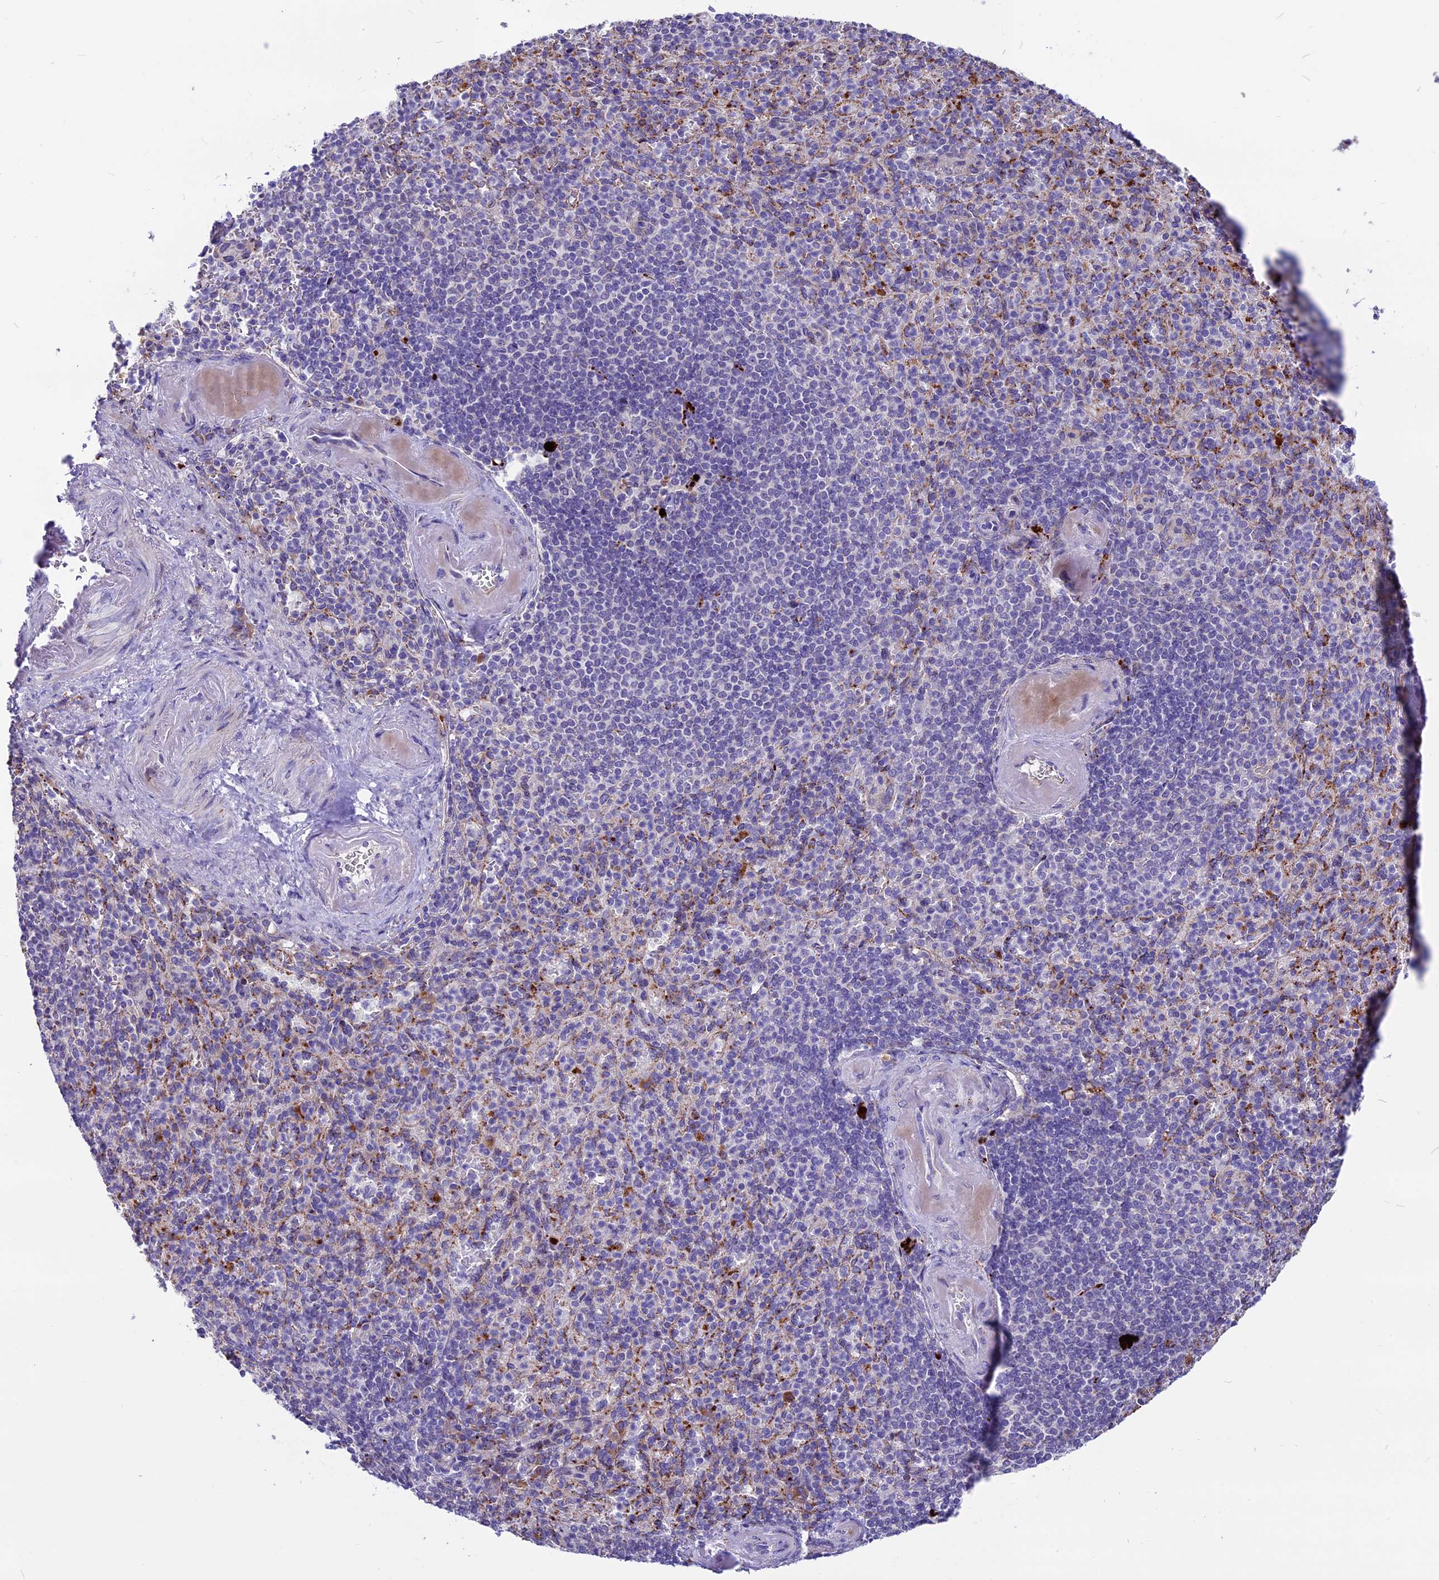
{"staining": {"intensity": "weak", "quantity": "<25%", "location": "cytoplasmic/membranous"}, "tissue": "spleen", "cell_type": "Cells in red pulp", "image_type": "normal", "snomed": [{"axis": "morphology", "description": "Normal tissue, NOS"}, {"axis": "topography", "description": "Spleen"}], "caption": "This is an immunohistochemistry image of benign spleen. There is no staining in cells in red pulp.", "gene": "THRSP", "patient": {"sex": "female", "age": 74}}